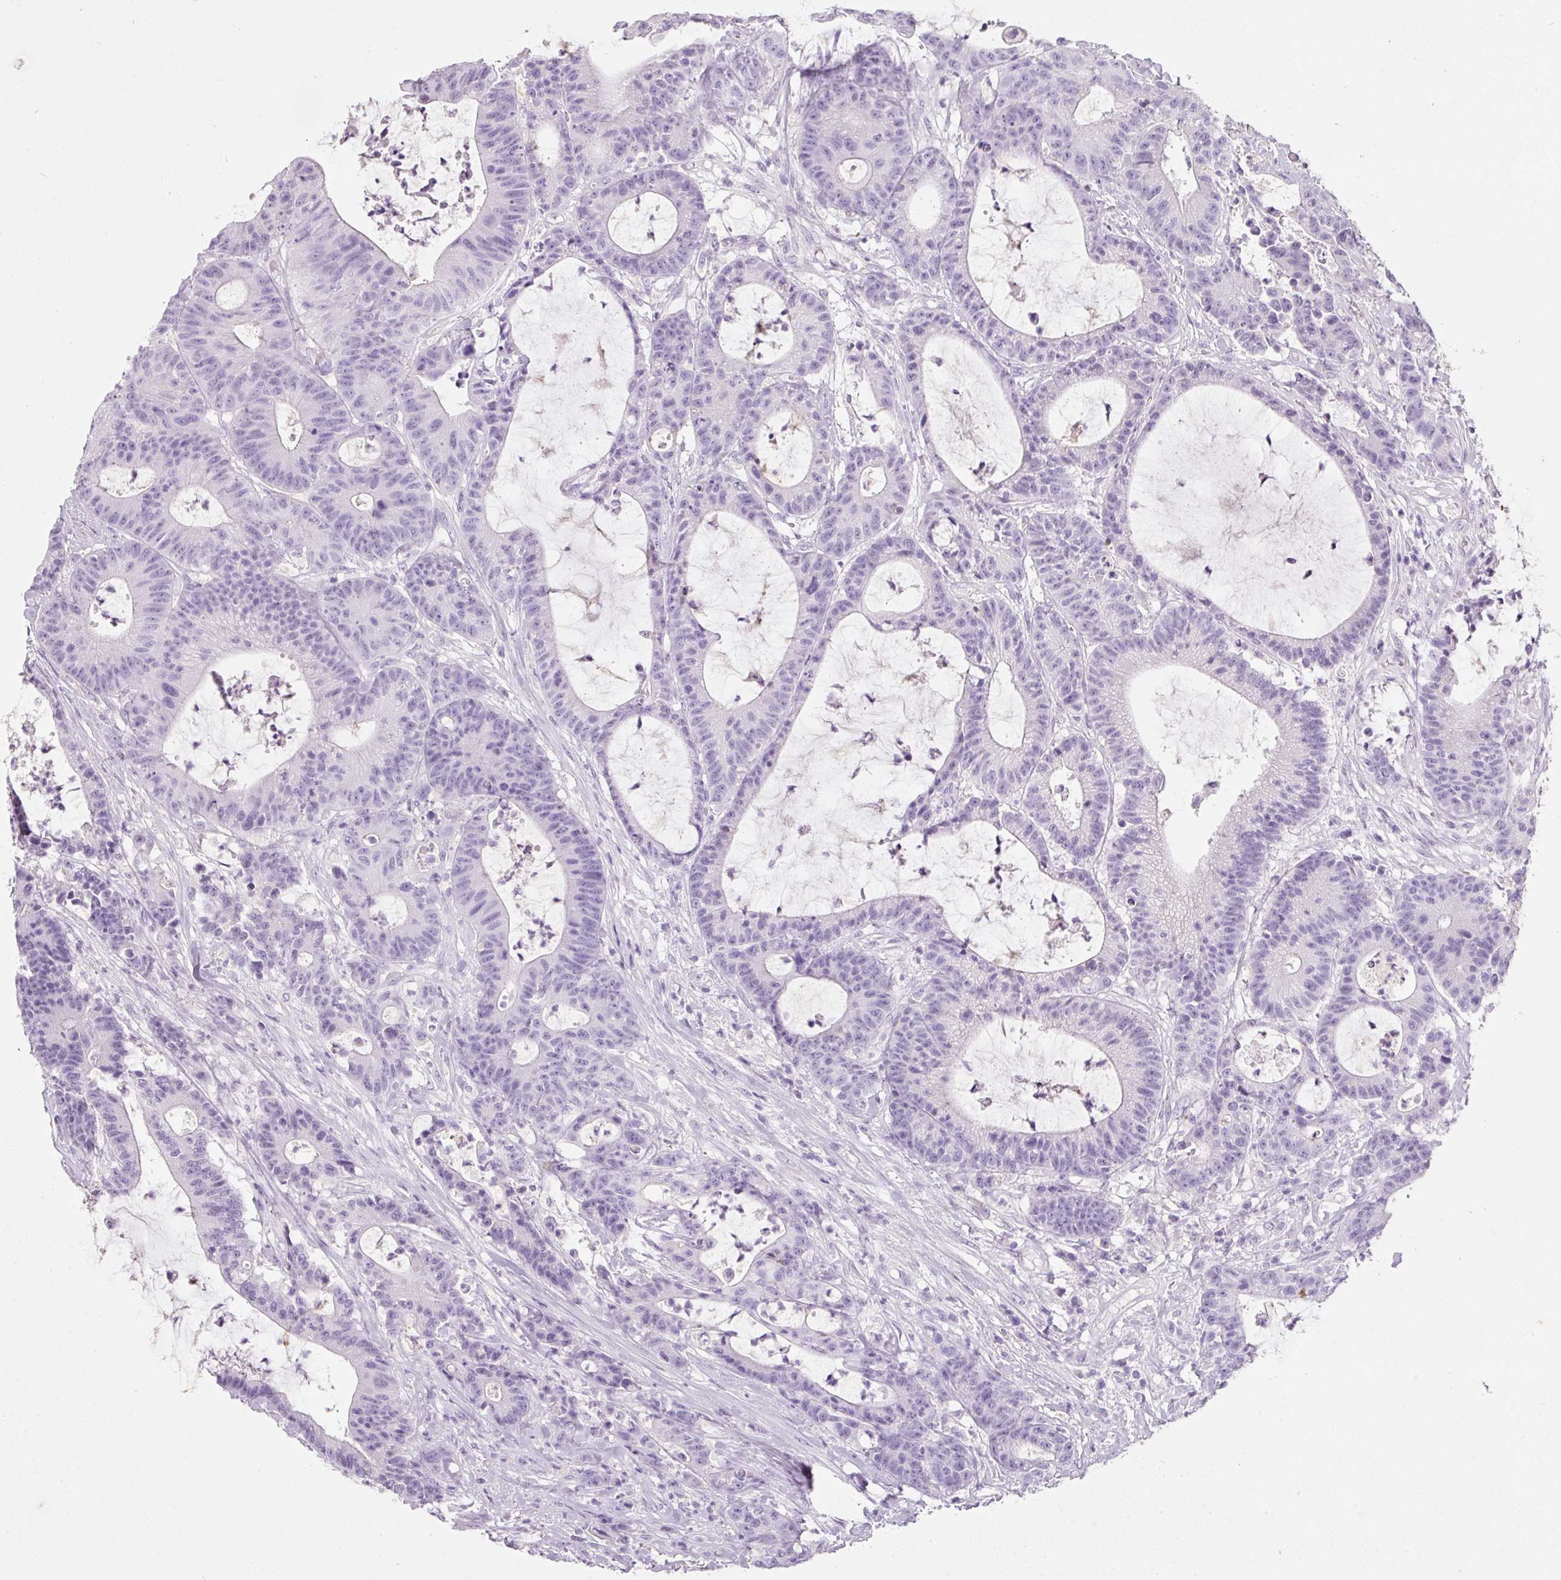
{"staining": {"intensity": "negative", "quantity": "none", "location": "none"}, "tissue": "colorectal cancer", "cell_type": "Tumor cells", "image_type": "cancer", "snomed": [{"axis": "morphology", "description": "Adenocarcinoma, NOS"}, {"axis": "topography", "description": "Colon"}], "caption": "Tumor cells are negative for protein expression in human adenocarcinoma (colorectal).", "gene": "DNM1", "patient": {"sex": "female", "age": 84}}